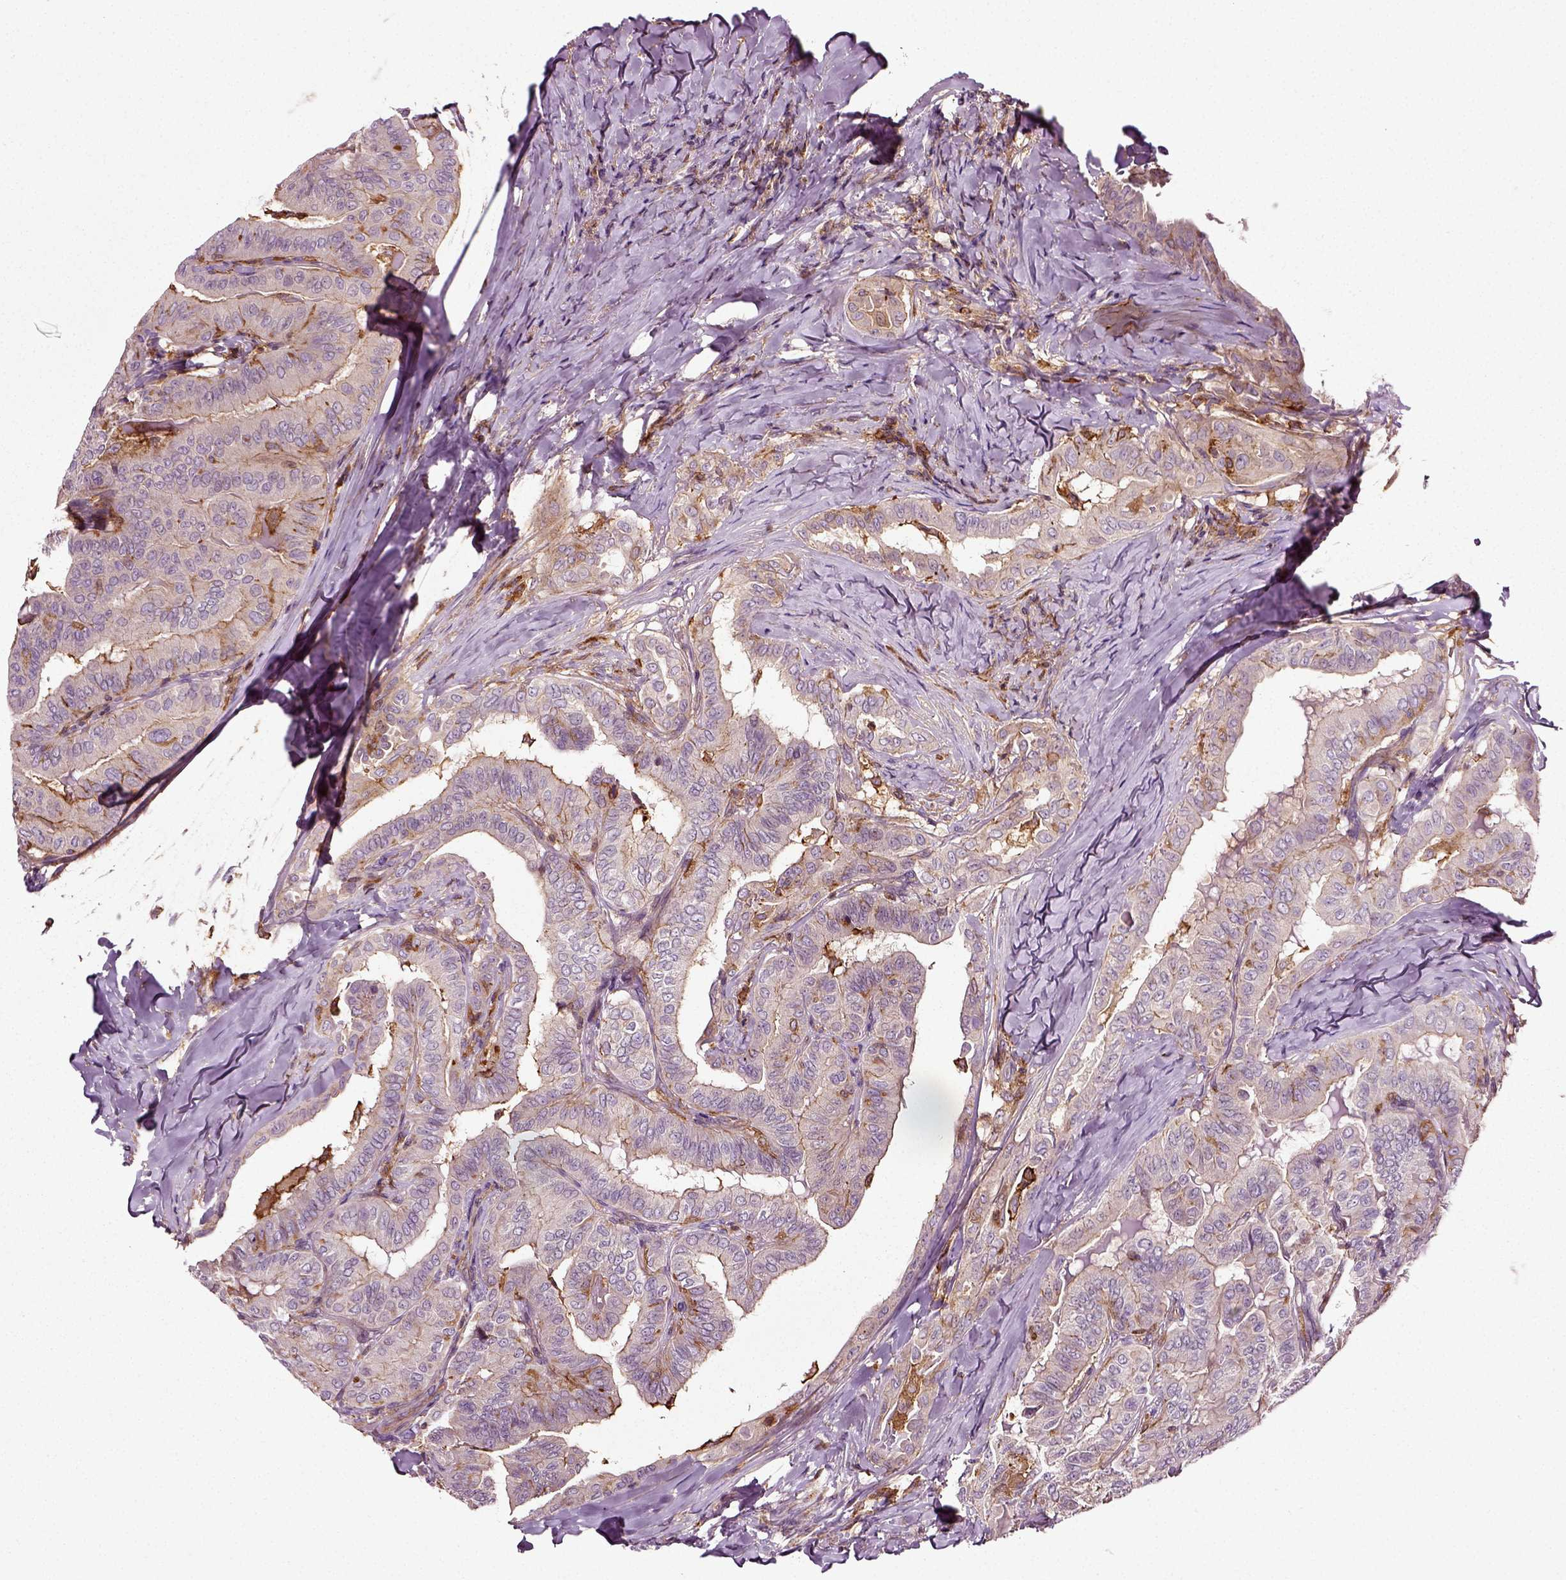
{"staining": {"intensity": "moderate", "quantity": "25%-75%", "location": "cytoplasmic/membranous"}, "tissue": "thyroid cancer", "cell_type": "Tumor cells", "image_type": "cancer", "snomed": [{"axis": "morphology", "description": "Papillary adenocarcinoma, NOS"}, {"axis": "topography", "description": "Thyroid gland"}], "caption": "The micrograph reveals immunohistochemical staining of papillary adenocarcinoma (thyroid). There is moderate cytoplasmic/membranous staining is seen in approximately 25%-75% of tumor cells. Using DAB (brown) and hematoxylin (blue) stains, captured at high magnification using brightfield microscopy.", "gene": "RHOF", "patient": {"sex": "female", "age": 68}}